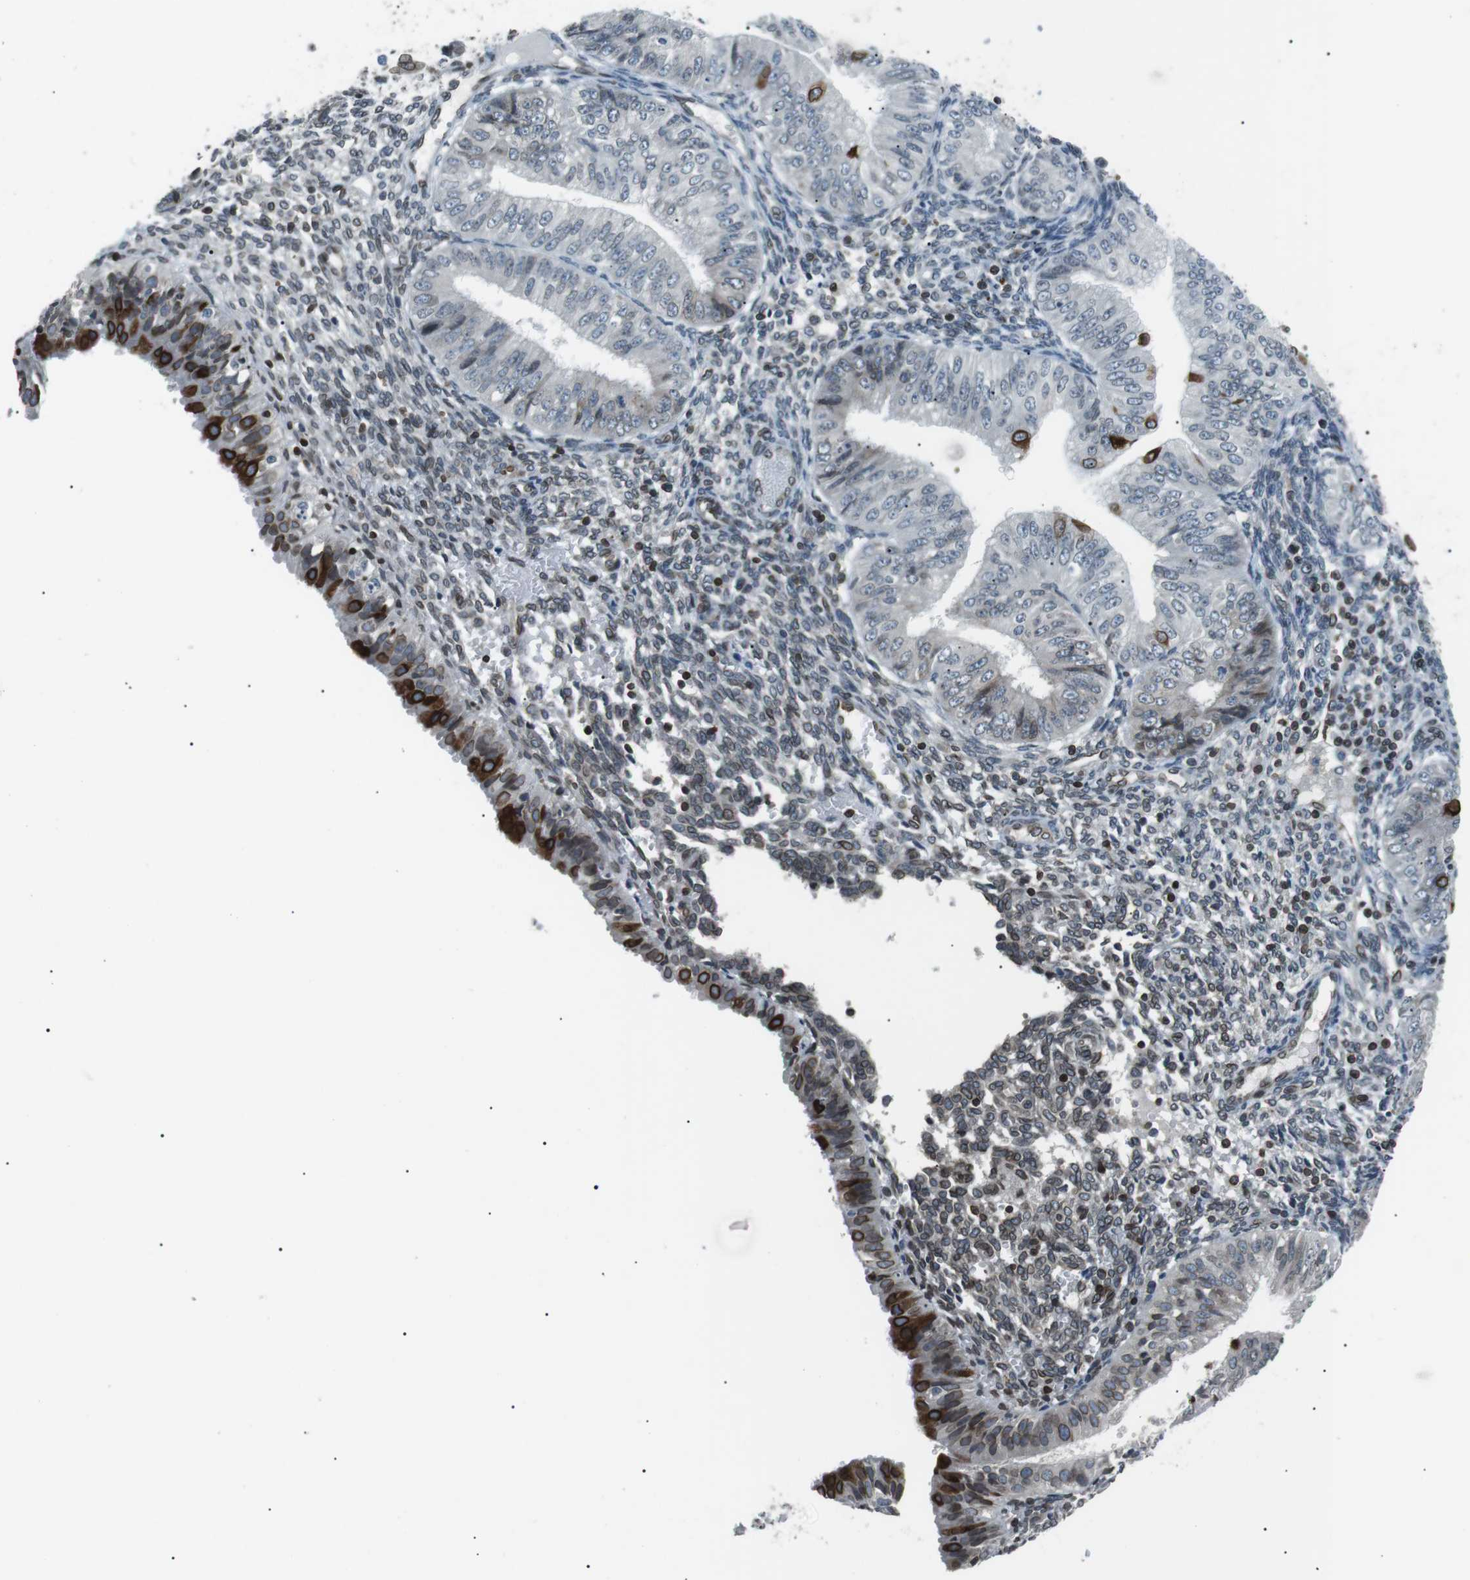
{"staining": {"intensity": "negative", "quantity": "none", "location": "none"}, "tissue": "endometrial cancer", "cell_type": "Tumor cells", "image_type": "cancer", "snomed": [{"axis": "morphology", "description": "Normal tissue, NOS"}, {"axis": "morphology", "description": "Adenocarcinoma, NOS"}, {"axis": "topography", "description": "Endometrium"}], "caption": "This is an IHC photomicrograph of endometrial cancer. There is no staining in tumor cells.", "gene": "TMX4", "patient": {"sex": "female", "age": 53}}